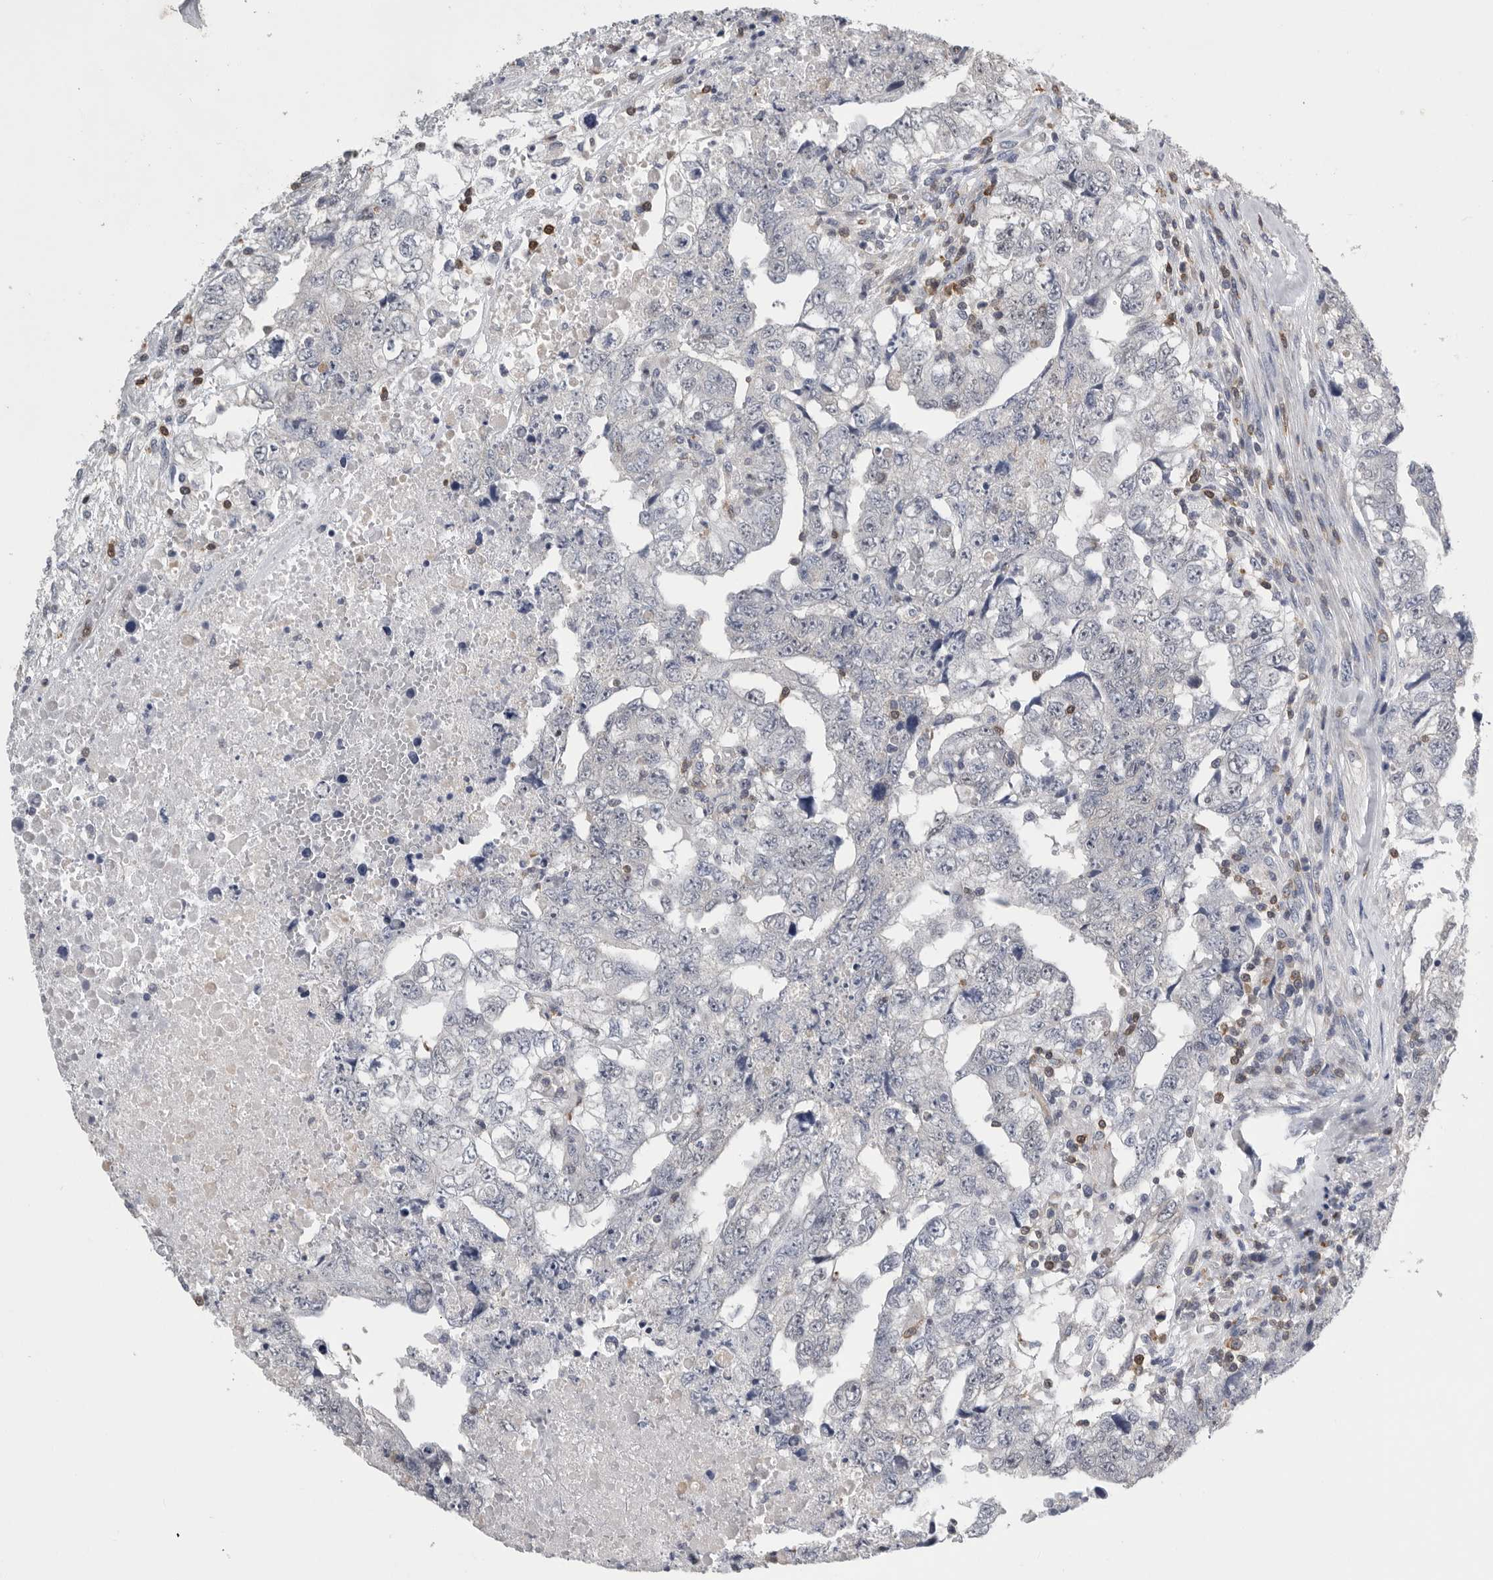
{"staining": {"intensity": "negative", "quantity": "none", "location": "none"}, "tissue": "testis cancer", "cell_type": "Tumor cells", "image_type": "cancer", "snomed": [{"axis": "morphology", "description": "Carcinoma, Embryonal, NOS"}, {"axis": "topography", "description": "Testis"}], "caption": "Tumor cells show no significant protein positivity in embryonal carcinoma (testis).", "gene": "PDCD4", "patient": {"sex": "male", "age": 36}}